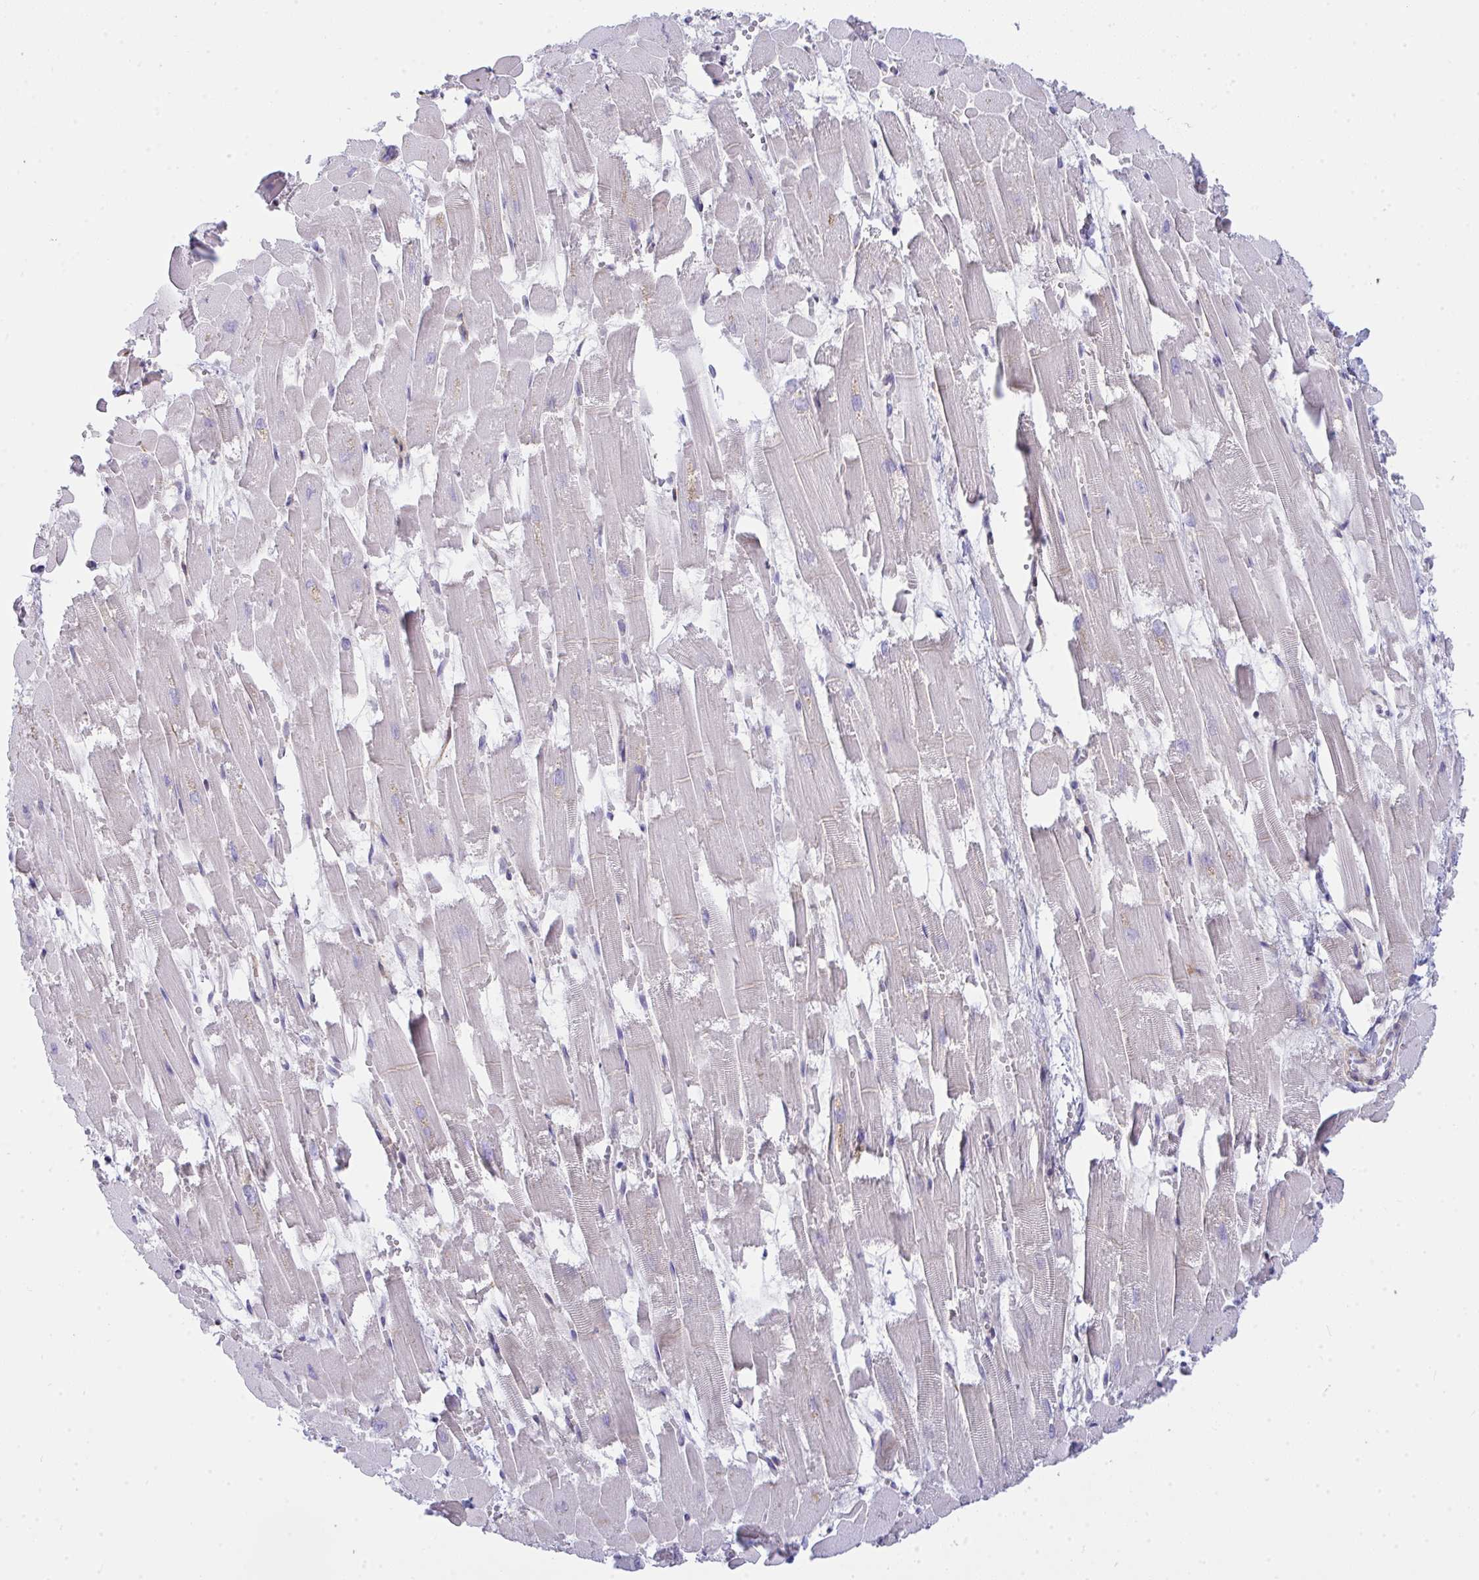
{"staining": {"intensity": "negative", "quantity": "none", "location": "none"}, "tissue": "heart muscle", "cell_type": "Cardiomyocytes", "image_type": "normal", "snomed": [{"axis": "morphology", "description": "Normal tissue, NOS"}, {"axis": "topography", "description": "Heart"}], "caption": "DAB immunohistochemical staining of normal heart muscle exhibits no significant staining in cardiomyocytes. Brightfield microscopy of immunohistochemistry (IHC) stained with DAB (brown) and hematoxylin (blue), captured at high magnification.", "gene": "GAB1", "patient": {"sex": "female", "age": 52}}